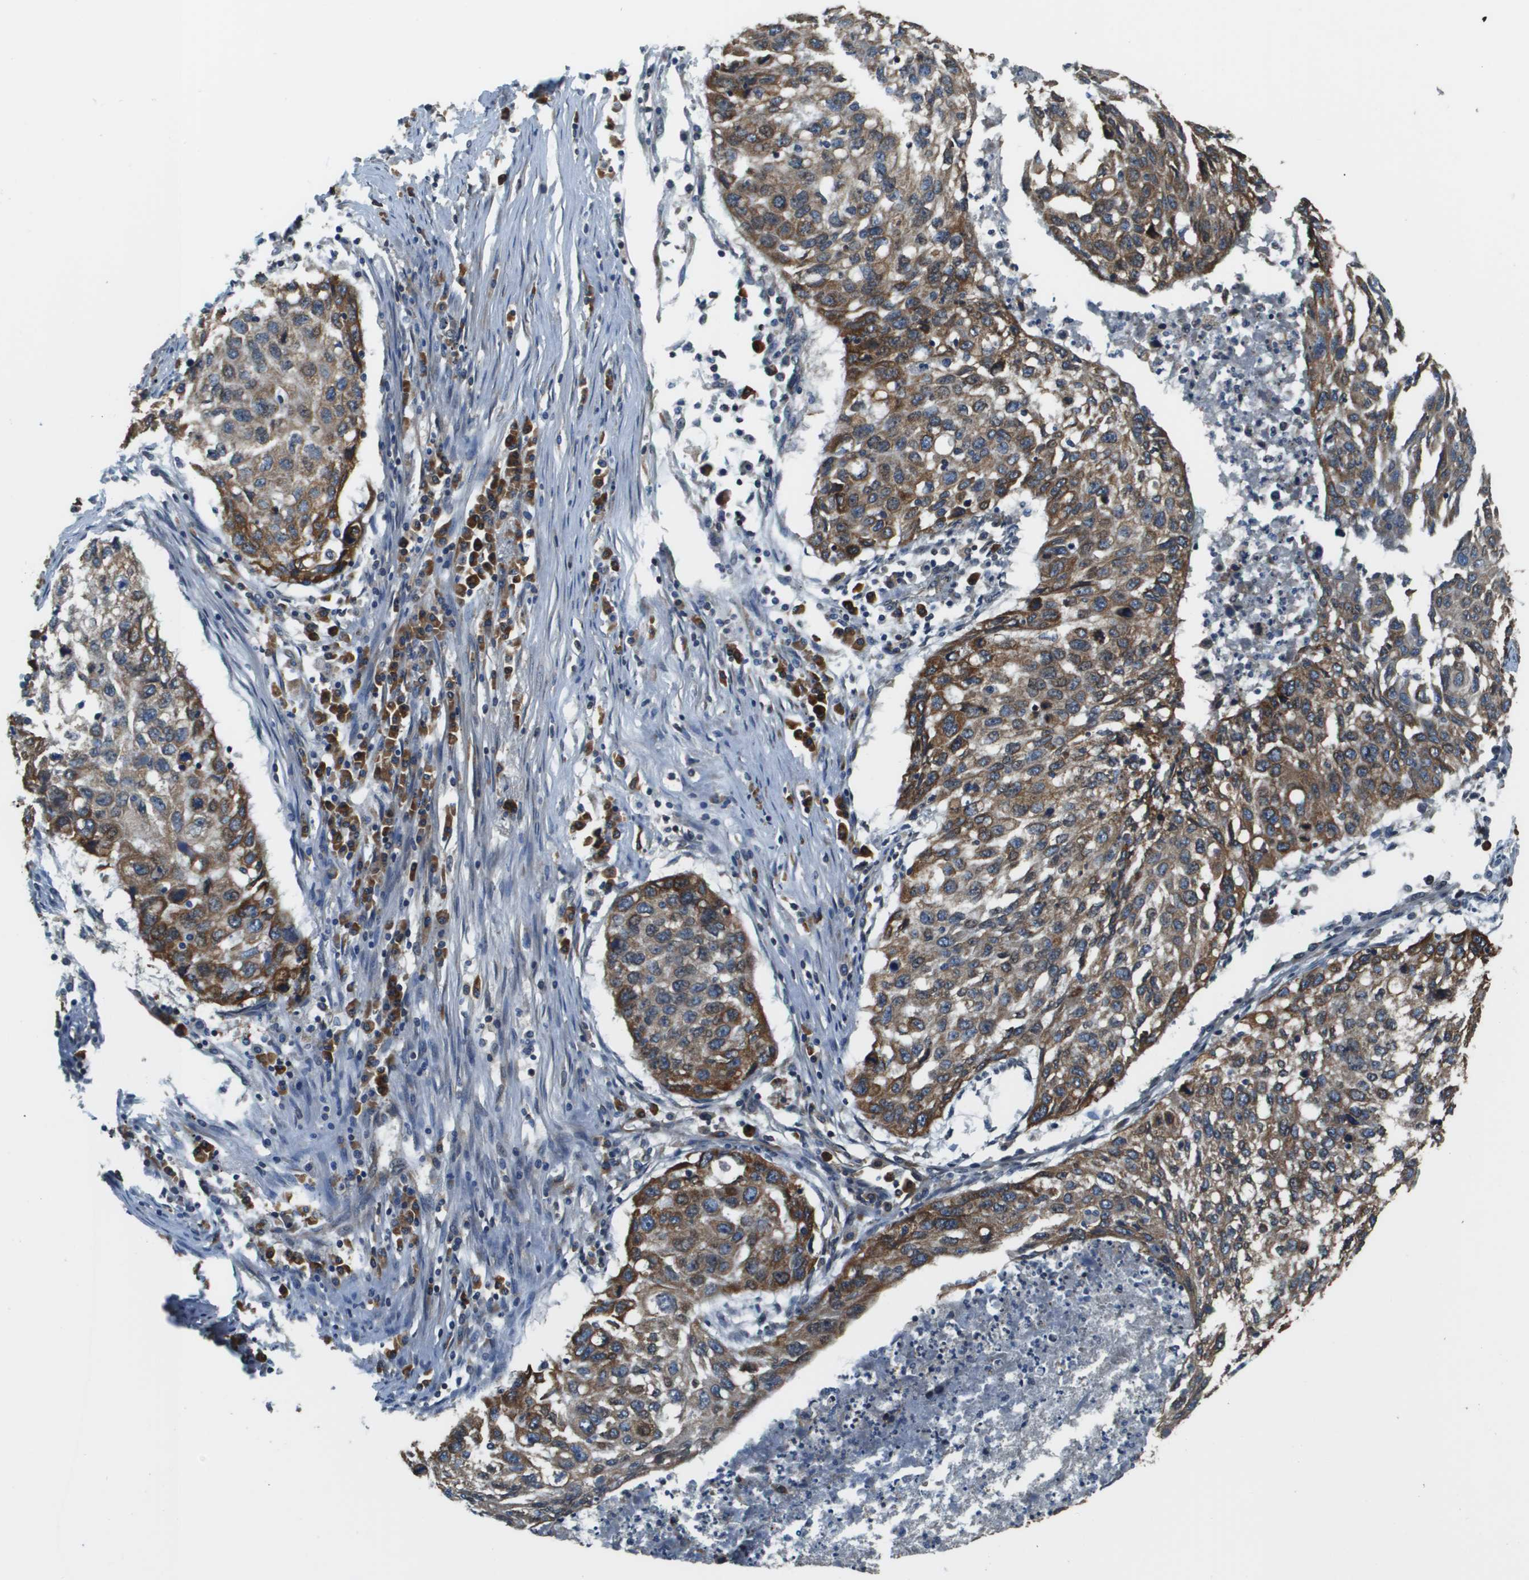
{"staining": {"intensity": "moderate", "quantity": ">75%", "location": "cytoplasmic/membranous"}, "tissue": "lung cancer", "cell_type": "Tumor cells", "image_type": "cancer", "snomed": [{"axis": "morphology", "description": "Squamous cell carcinoma, NOS"}, {"axis": "topography", "description": "Lung"}], "caption": "Moderate cytoplasmic/membranous protein positivity is seen in approximately >75% of tumor cells in squamous cell carcinoma (lung).", "gene": "SEC62", "patient": {"sex": "female", "age": 63}}